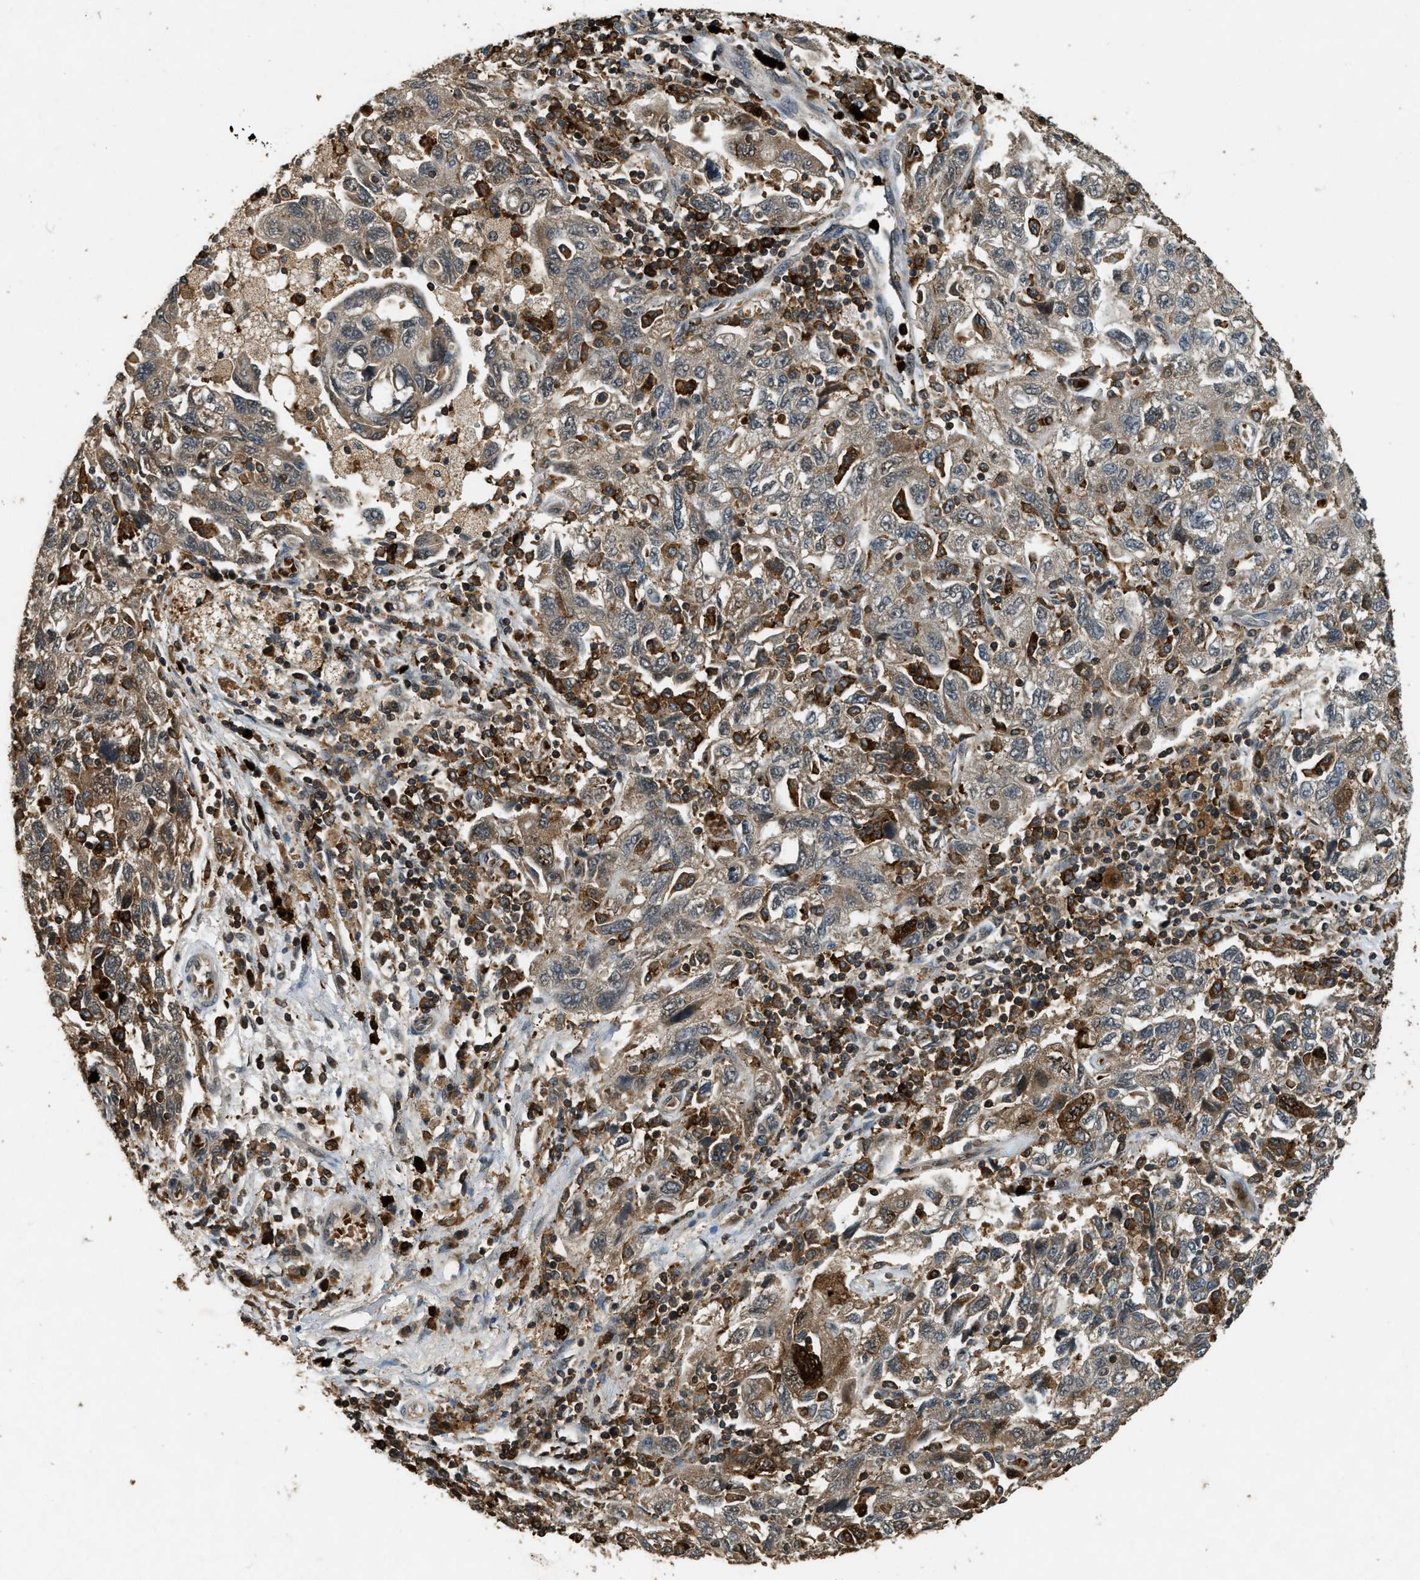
{"staining": {"intensity": "moderate", "quantity": ">75%", "location": "cytoplasmic/membranous"}, "tissue": "ovarian cancer", "cell_type": "Tumor cells", "image_type": "cancer", "snomed": [{"axis": "morphology", "description": "Carcinoma, NOS"}, {"axis": "morphology", "description": "Cystadenocarcinoma, serous, NOS"}, {"axis": "topography", "description": "Ovary"}], "caption": "Immunohistochemistry (IHC) photomicrograph of ovarian serous cystadenocarcinoma stained for a protein (brown), which shows medium levels of moderate cytoplasmic/membranous expression in approximately >75% of tumor cells.", "gene": "RNF141", "patient": {"sex": "female", "age": 69}}